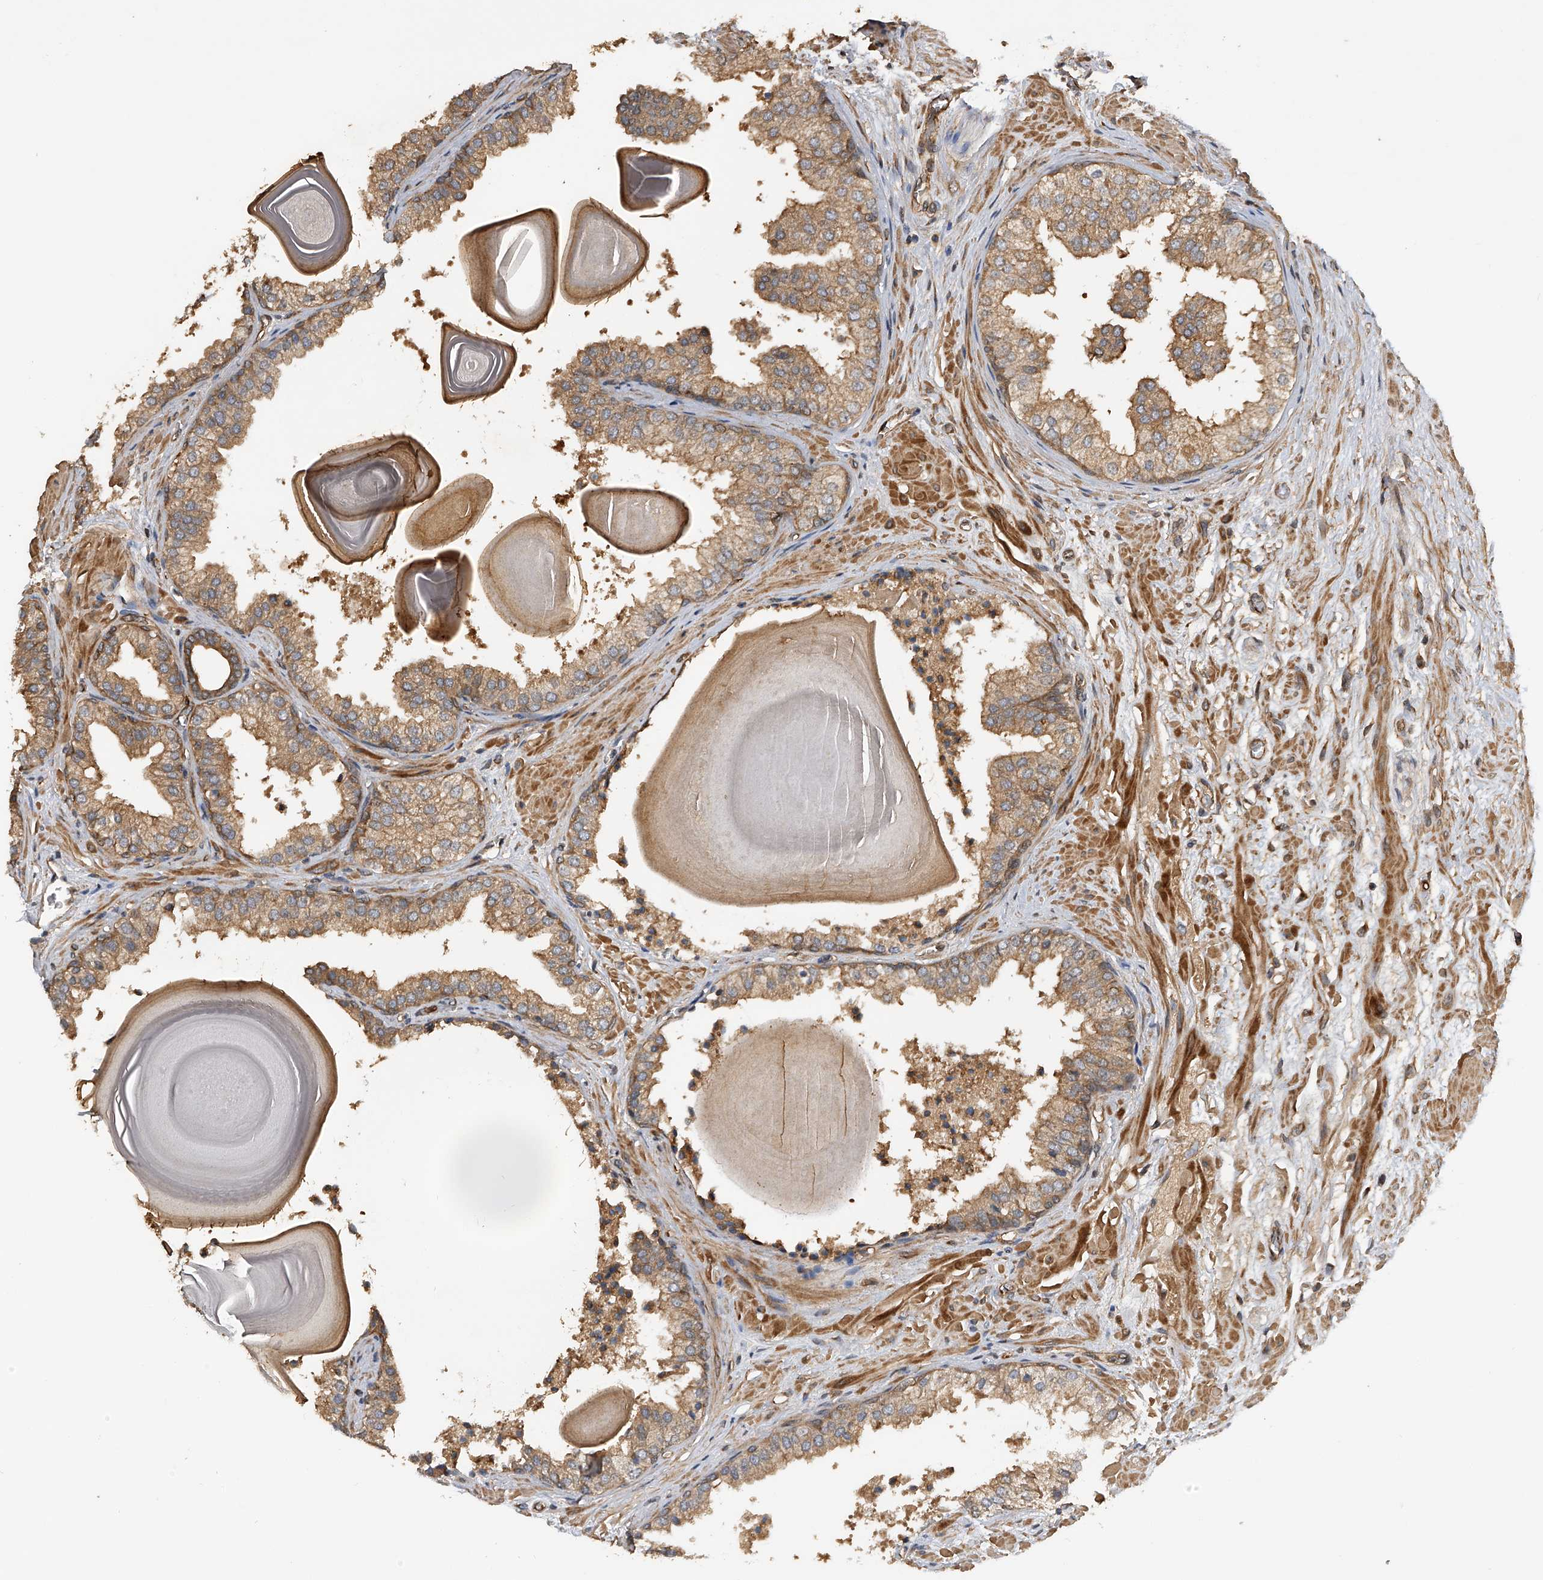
{"staining": {"intensity": "moderate", "quantity": ">75%", "location": "cytoplasmic/membranous"}, "tissue": "prostate", "cell_type": "Glandular cells", "image_type": "normal", "snomed": [{"axis": "morphology", "description": "Normal tissue, NOS"}, {"axis": "topography", "description": "Prostate"}], "caption": "The image displays a brown stain indicating the presence of a protein in the cytoplasmic/membranous of glandular cells in prostate. (DAB (3,3'-diaminobenzidine) IHC with brightfield microscopy, high magnification).", "gene": "PTPRA", "patient": {"sex": "male", "age": 48}}